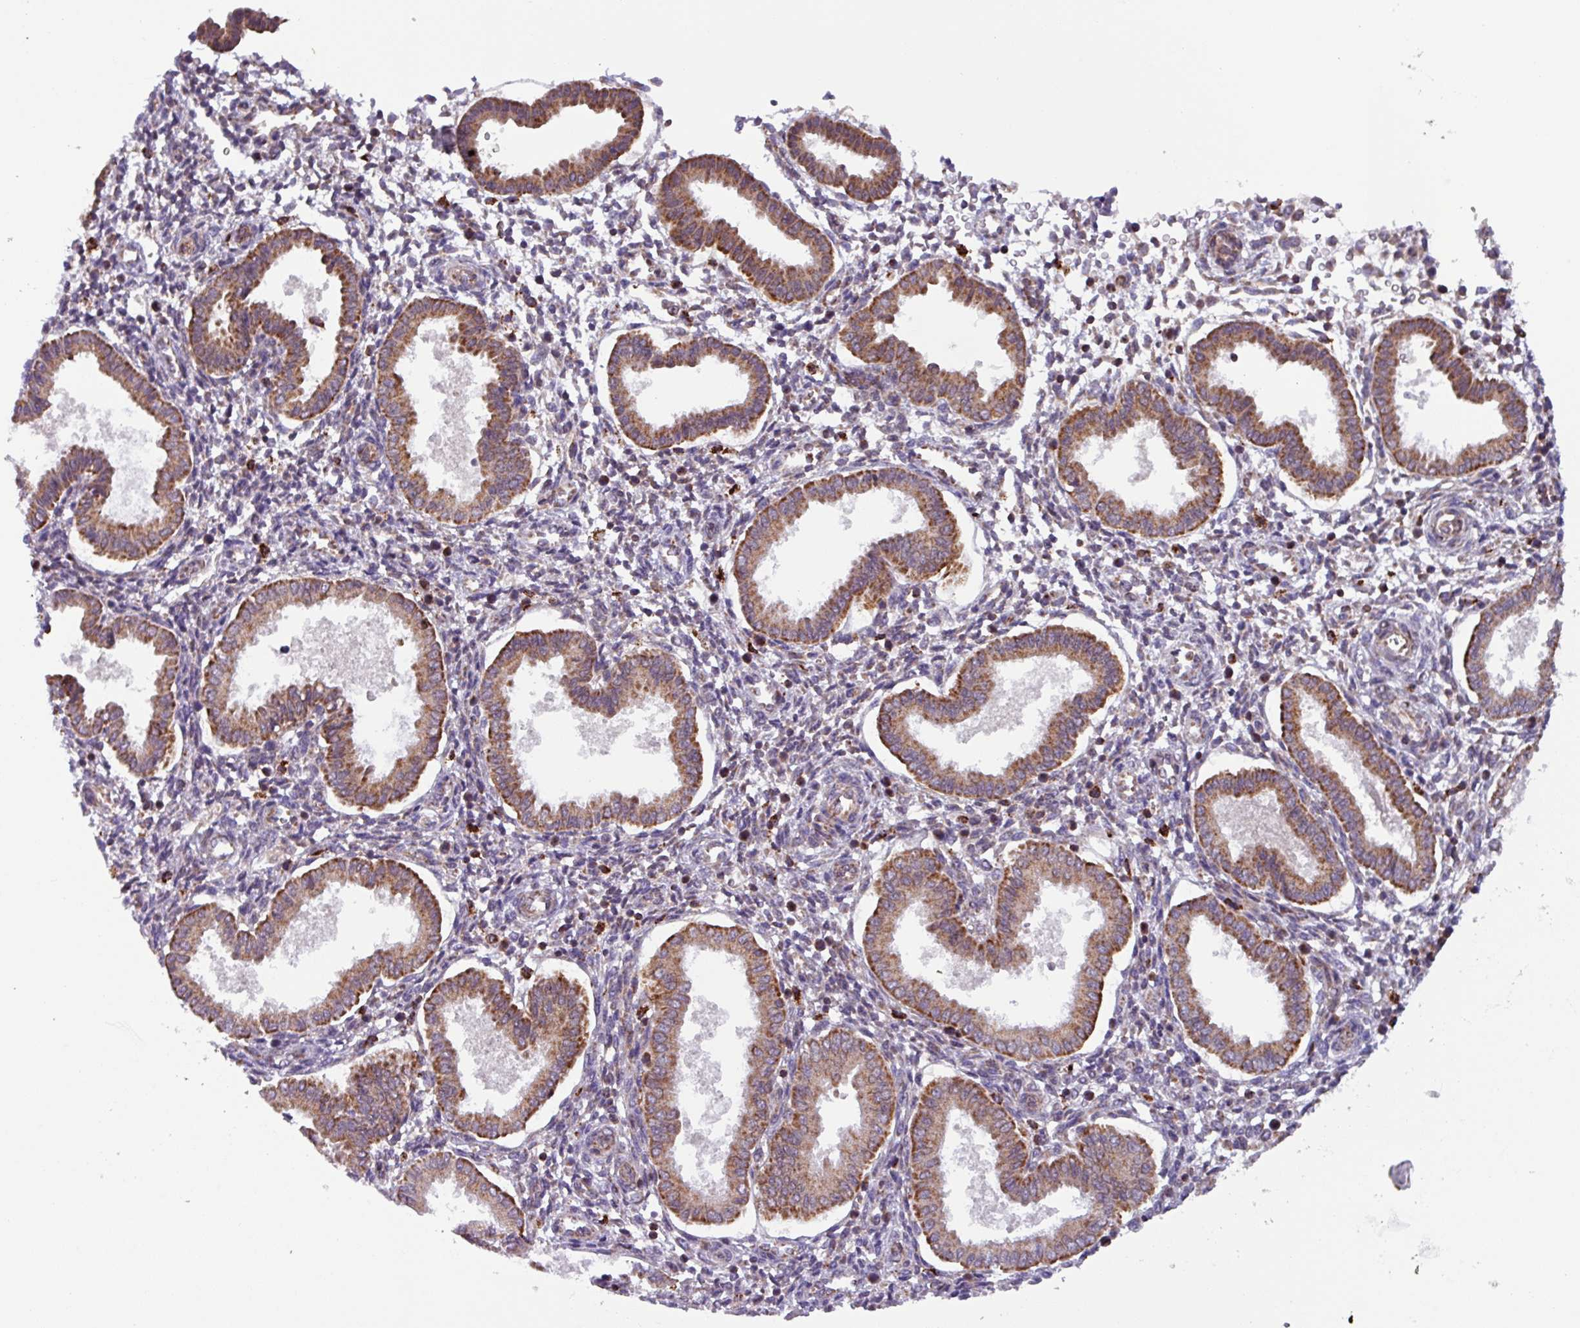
{"staining": {"intensity": "moderate", "quantity": "<25%", "location": "cytoplasmic/membranous"}, "tissue": "endometrium", "cell_type": "Cells in endometrial stroma", "image_type": "normal", "snomed": [{"axis": "morphology", "description": "Normal tissue, NOS"}, {"axis": "topography", "description": "Endometrium"}], "caption": "Immunohistochemistry micrograph of normal human endometrium stained for a protein (brown), which demonstrates low levels of moderate cytoplasmic/membranous positivity in about <25% of cells in endometrial stroma.", "gene": "AKIRIN1", "patient": {"sex": "female", "age": 24}}